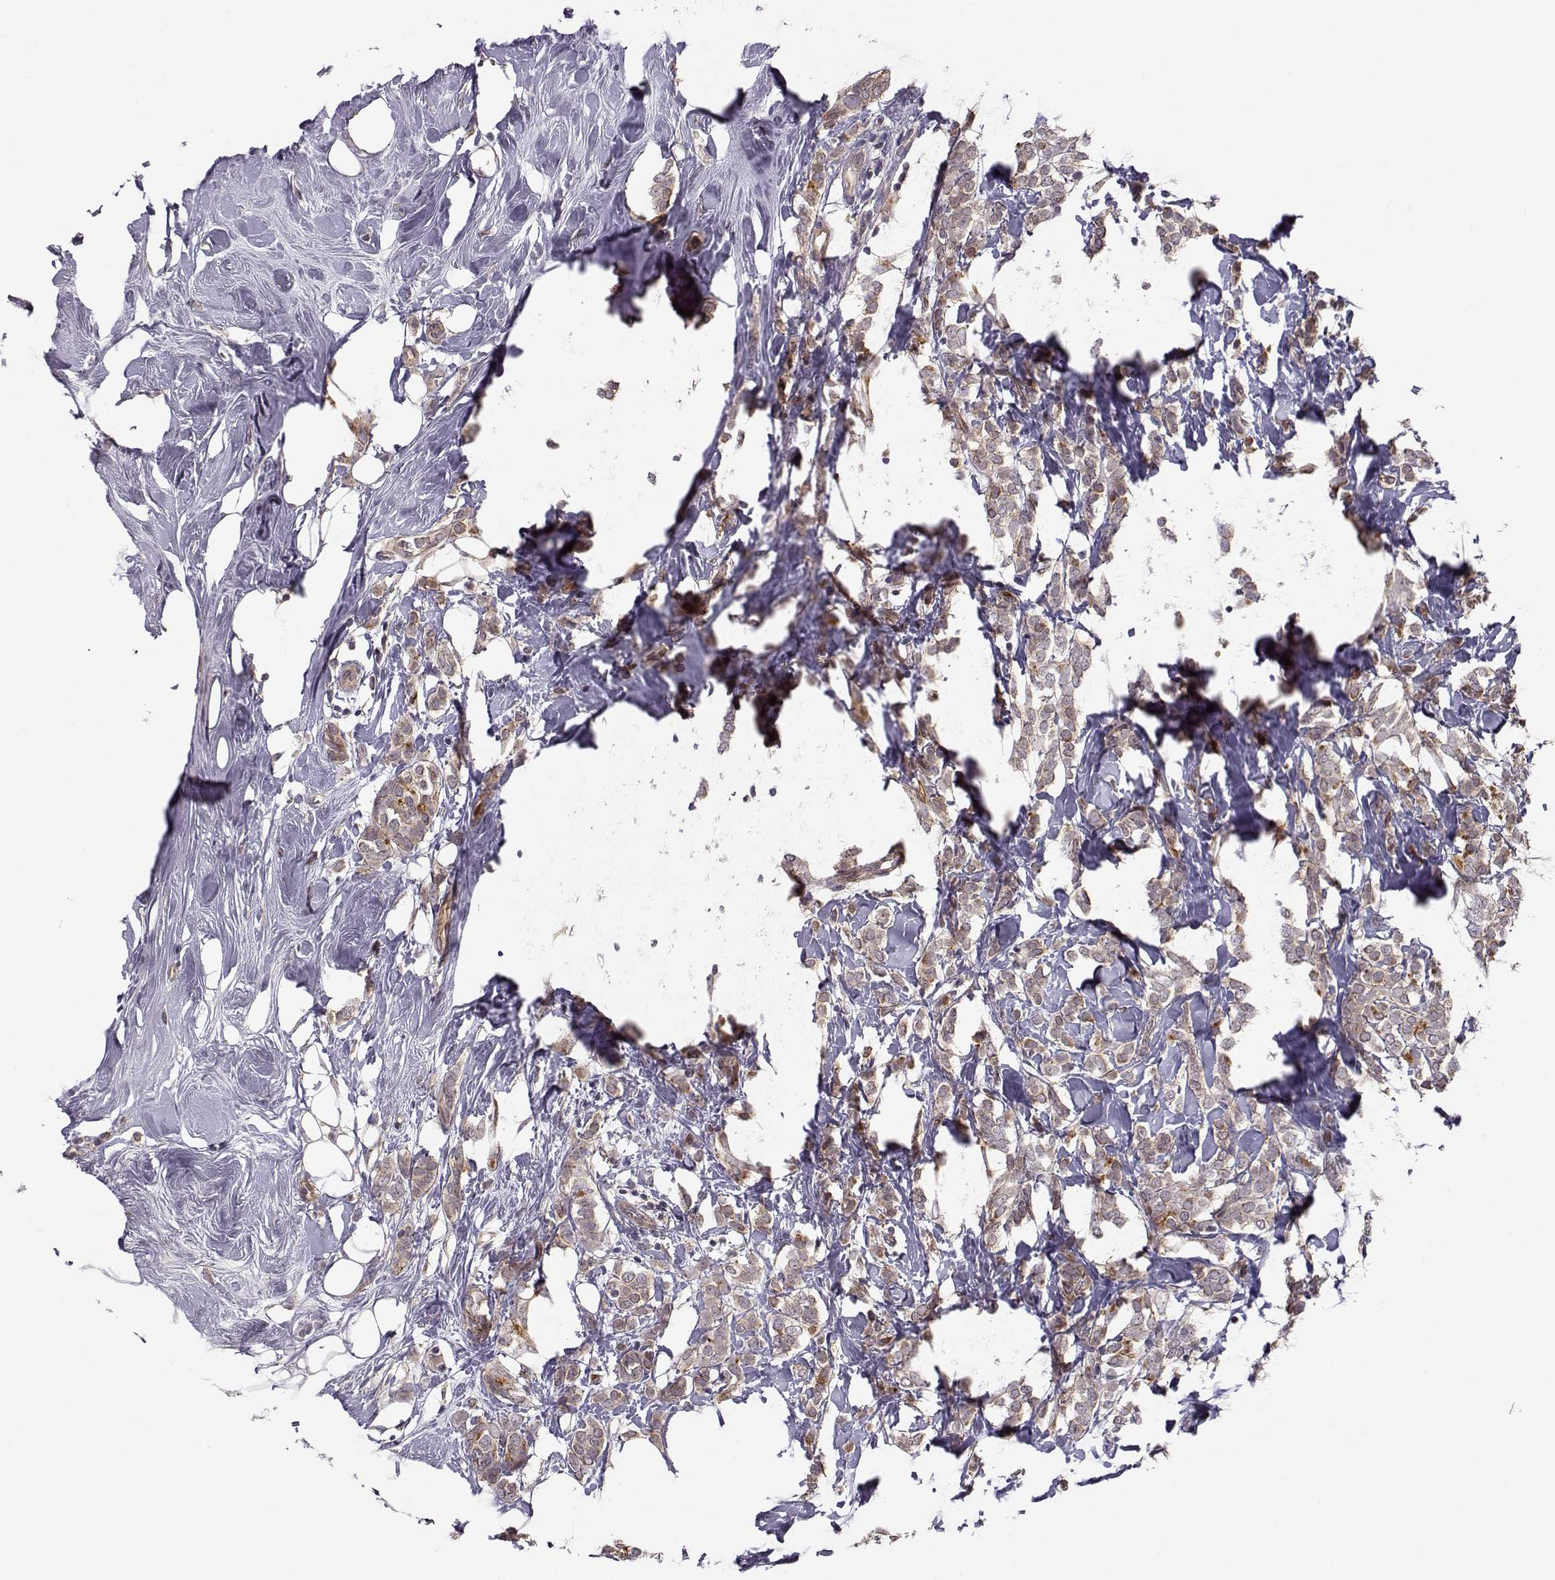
{"staining": {"intensity": "moderate", "quantity": "<25%", "location": "cytoplasmic/membranous"}, "tissue": "breast cancer", "cell_type": "Tumor cells", "image_type": "cancer", "snomed": [{"axis": "morphology", "description": "Lobular carcinoma"}, {"axis": "topography", "description": "Breast"}], "caption": "Breast cancer tissue demonstrates moderate cytoplasmic/membranous expression in about <25% of tumor cells", "gene": "PLEKHG3", "patient": {"sex": "female", "age": 49}}